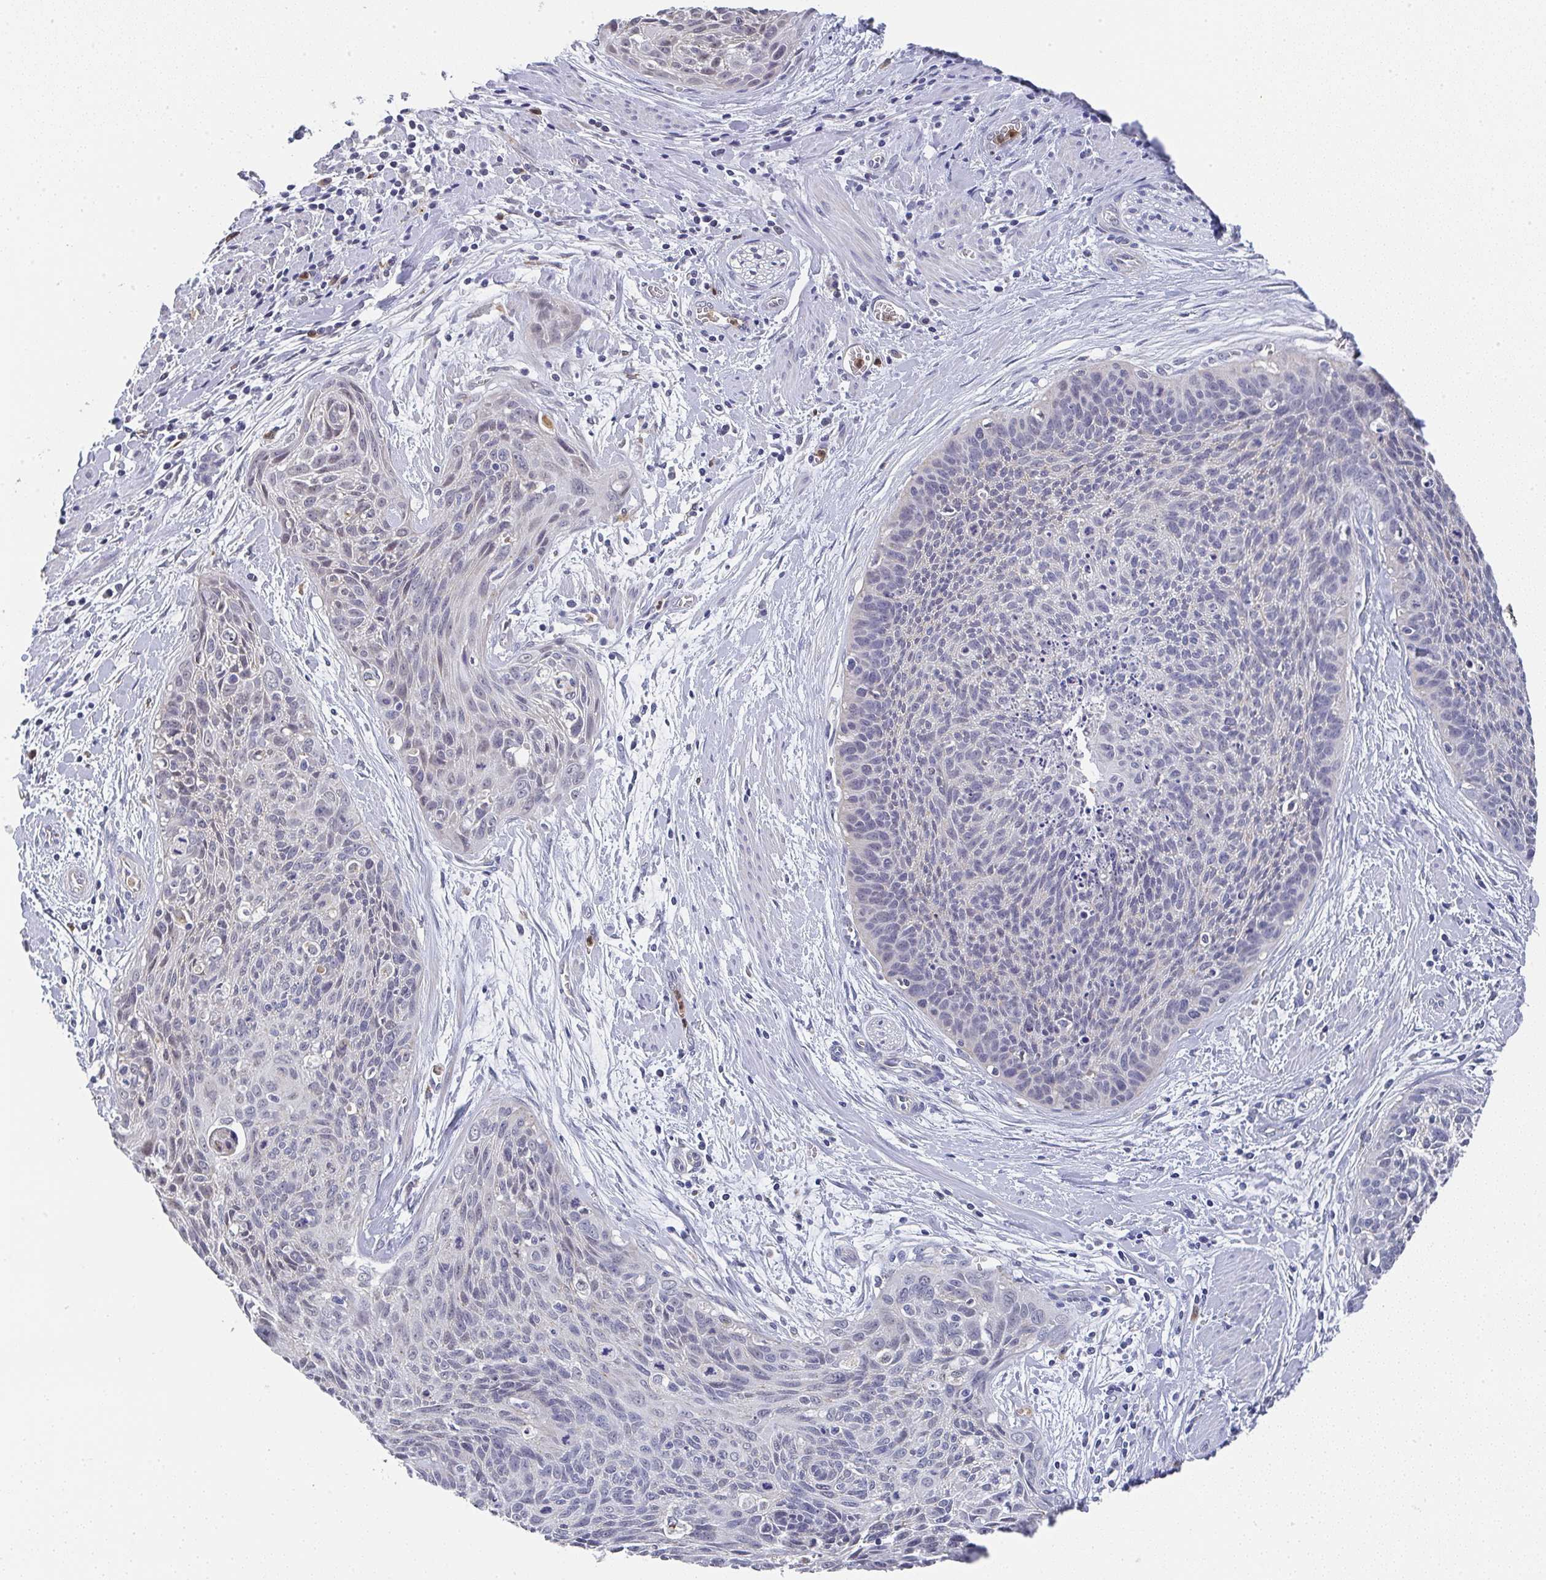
{"staining": {"intensity": "weak", "quantity": "<25%", "location": "nuclear"}, "tissue": "cervical cancer", "cell_type": "Tumor cells", "image_type": "cancer", "snomed": [{"axis": "morphology", "description": "Squamous cell carcinoma, NOS"}, {"axis": "topography", "description": "Cervix"}], "caption": "High power microscopy micrograph of an immunohistochemistry (IHC) photomicrograph of cervical cancer (squamous cell carcinoma), revealing no significant staining in tumor cells.", "gene": "NCF1", "patient": {"sex": "female", "age": 55}}